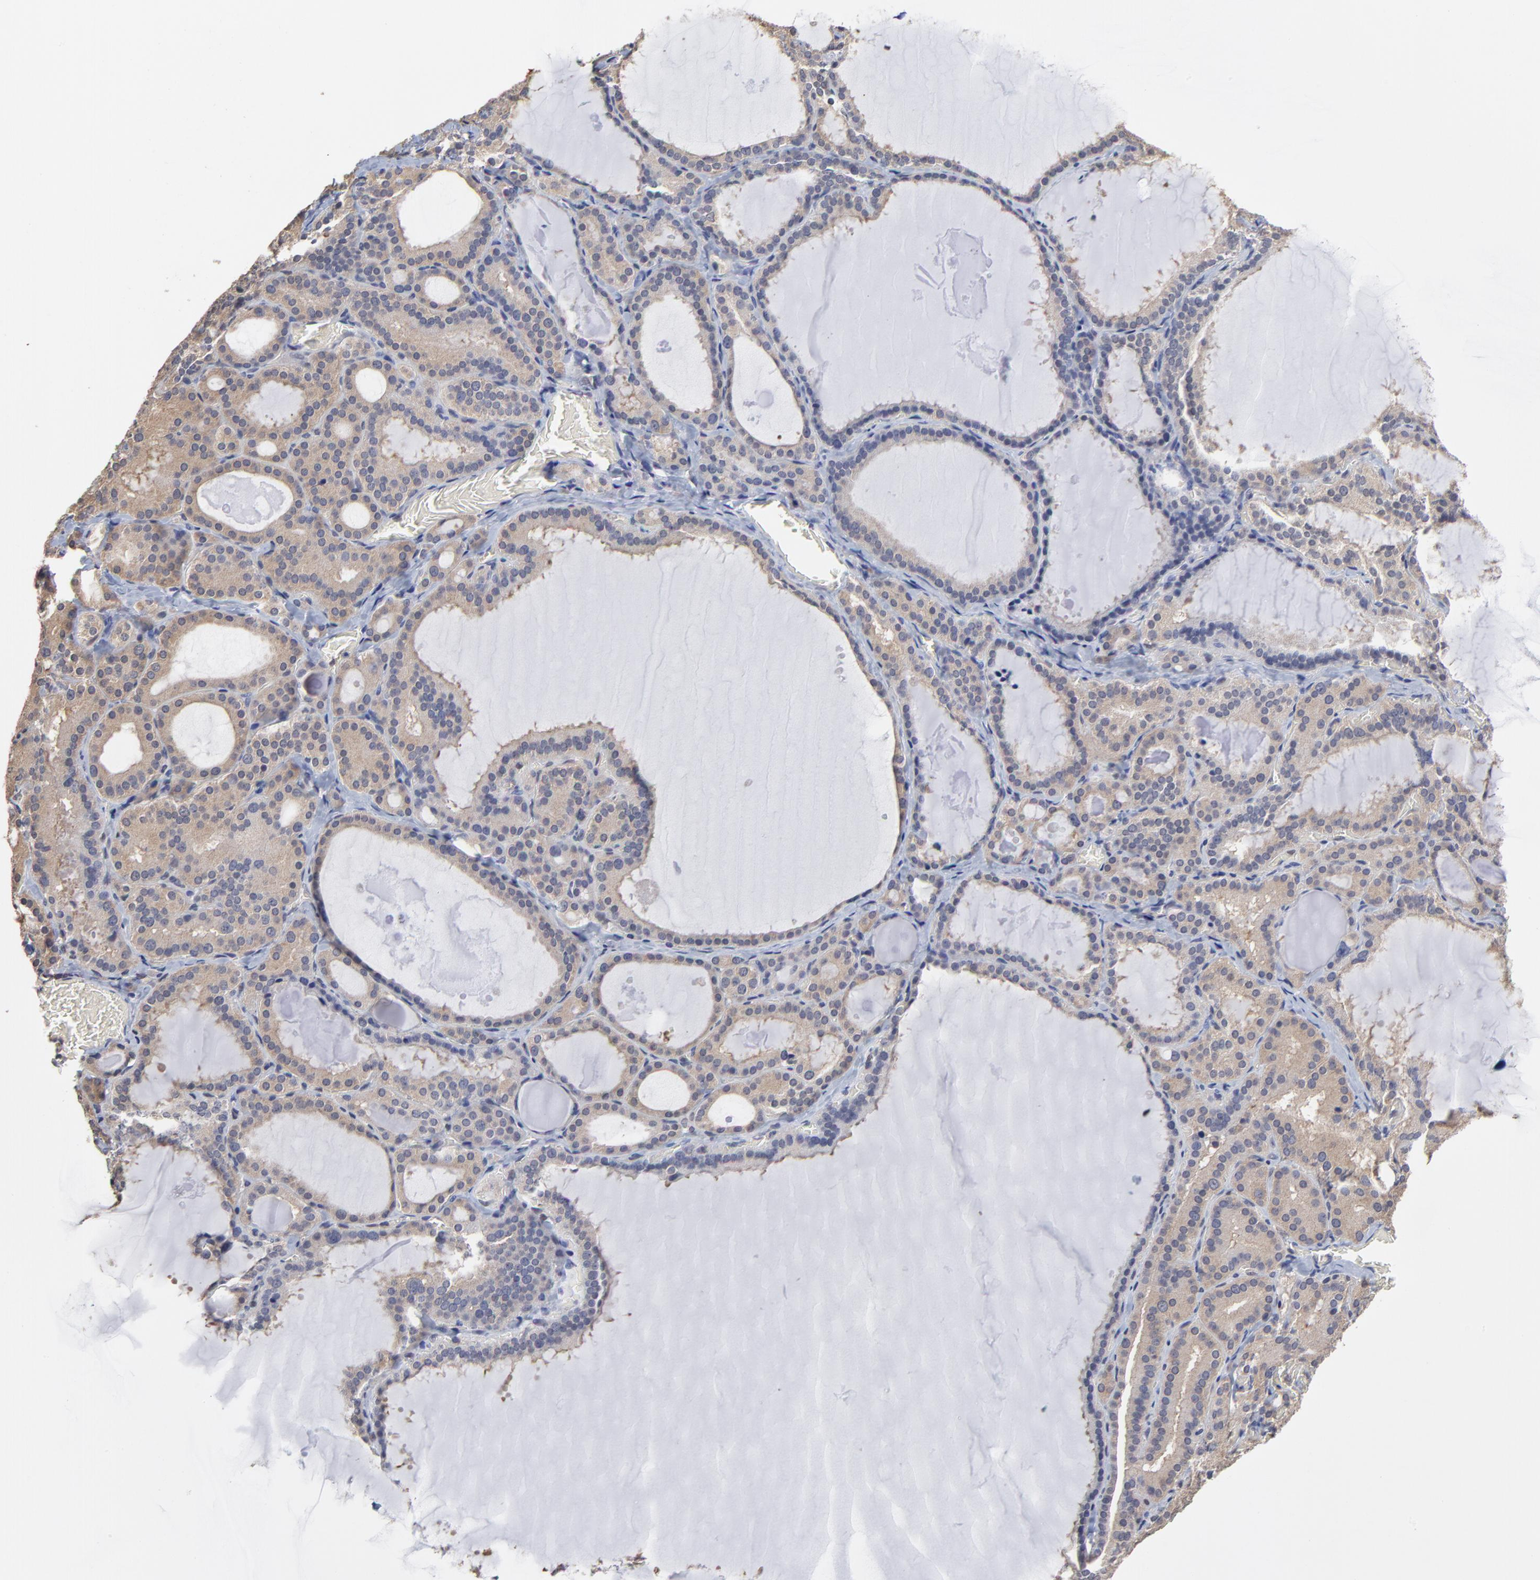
{"staining": {"intensity": "weak", "quantity": ">75%", "location": "cytoplasmic/membranous"}, "tissue": "thyroid gland", "cell_type": "Glandular cells", "image_type": "normal", "snomed": [{"axis": "morphology", "description": "Normal tissue, NOS"}, {"axis": "topography", "description": "Thyroid gland"}], "caption": "IHC micrograph of normal thyroid gland: thyroid gland stained using immunohistochemistry reveals low levels of weak protein expression localized specifically in the cytoplasmic/membranous of glandular cells, appearing as a cytoplasmic/membranous brown color.", "gene": "CCT2", "patient": {"sex": "female", "age": 33}}